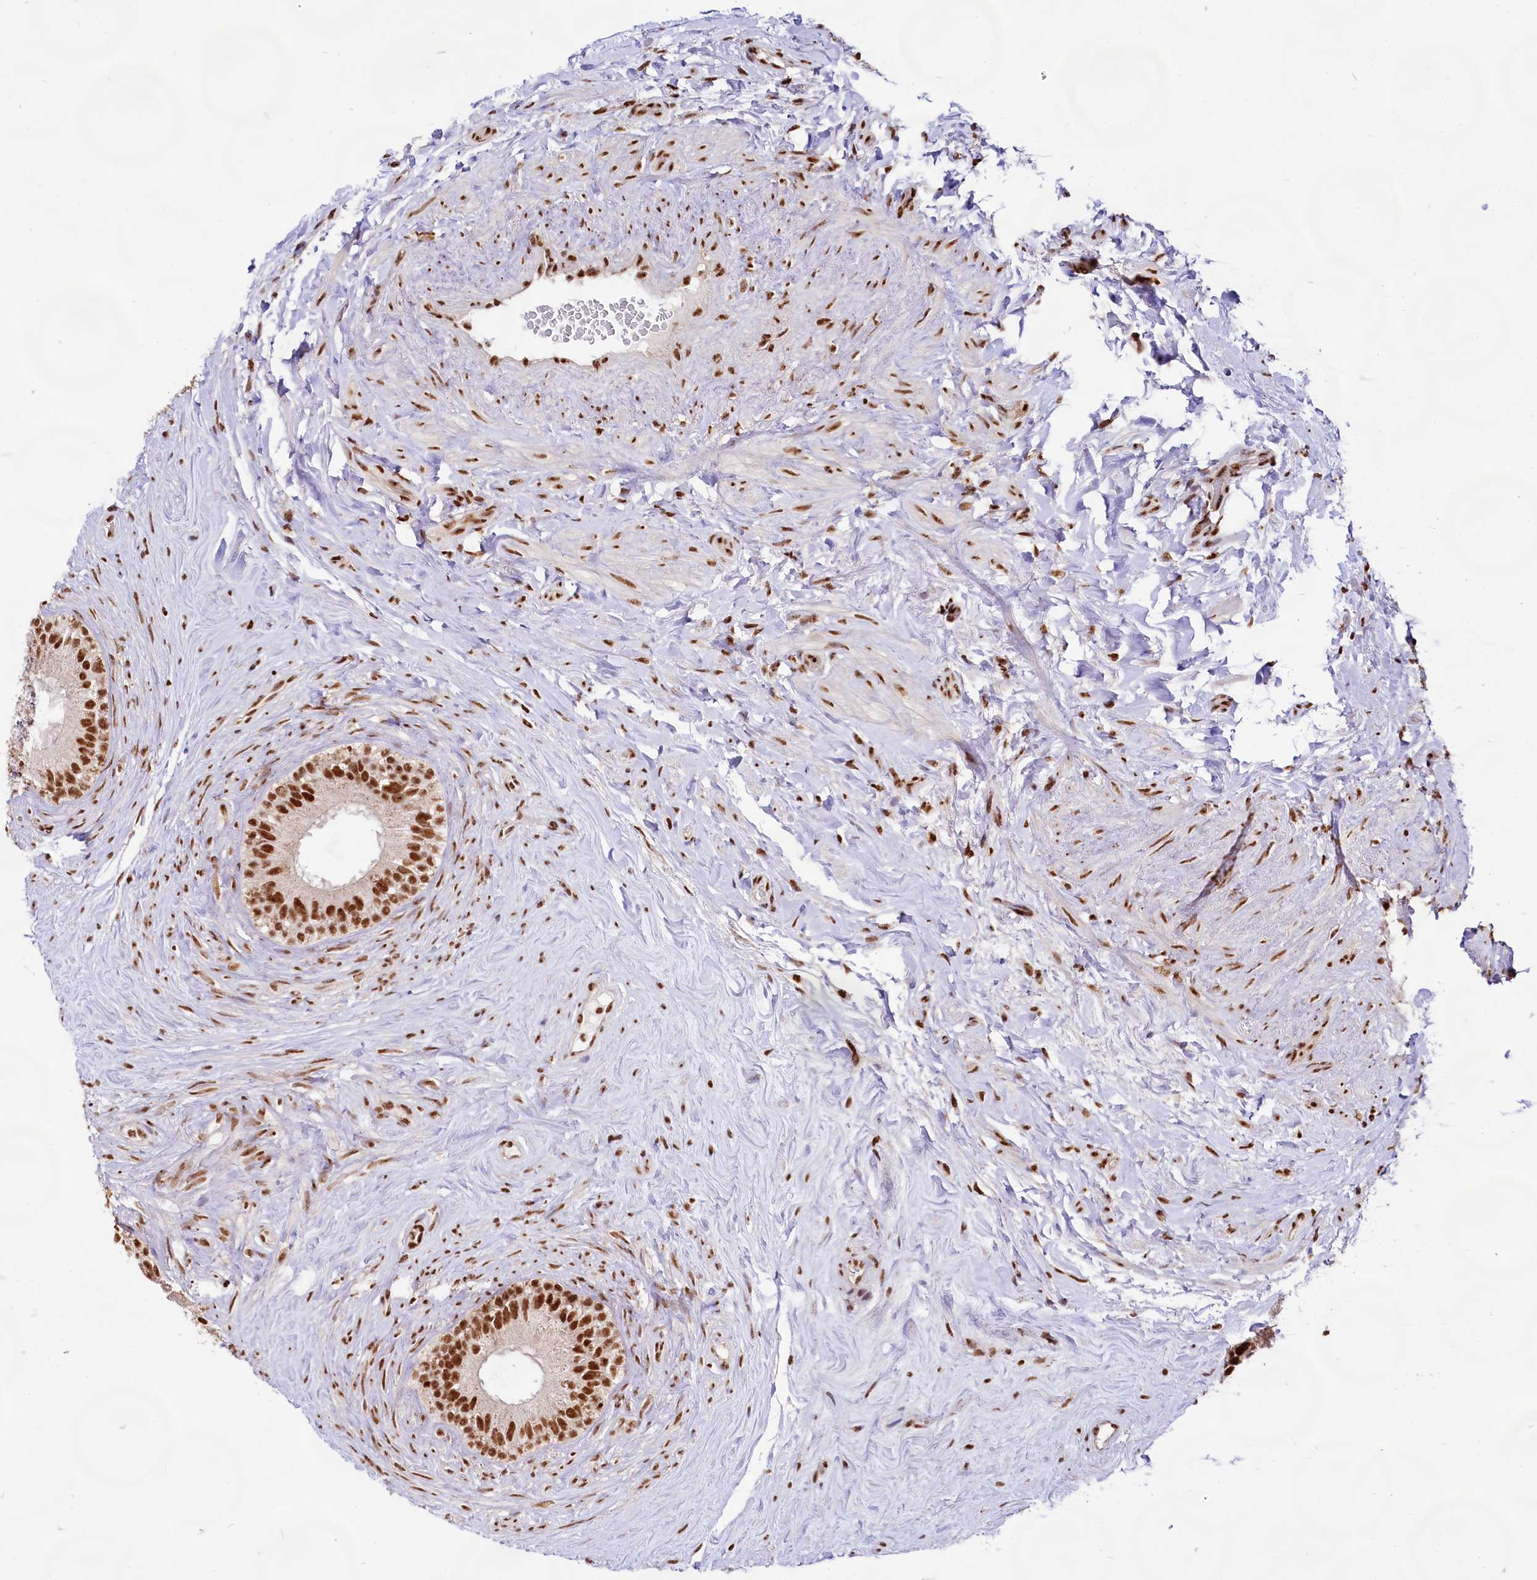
{"staining": {"intensity": "strong", "quantity": ">75%", "location": "nuclear"}, "tissue": "epididymis", "cell_type": "Glandular cells", "image_type": "normal", "snomed": [{"axis": "morphology", "description": "Normal tissue, NOS"}, {"axis": "topography", "description": "Epididymis"}], "caption": "IHC histopathology image of normal epididymis stained for a protein (brown), which exhibits high levels of strong nuclear staining in about >75% of glandular cells.", "gene": "HIRA", "patient": {"sex": "male", "age": 84}}